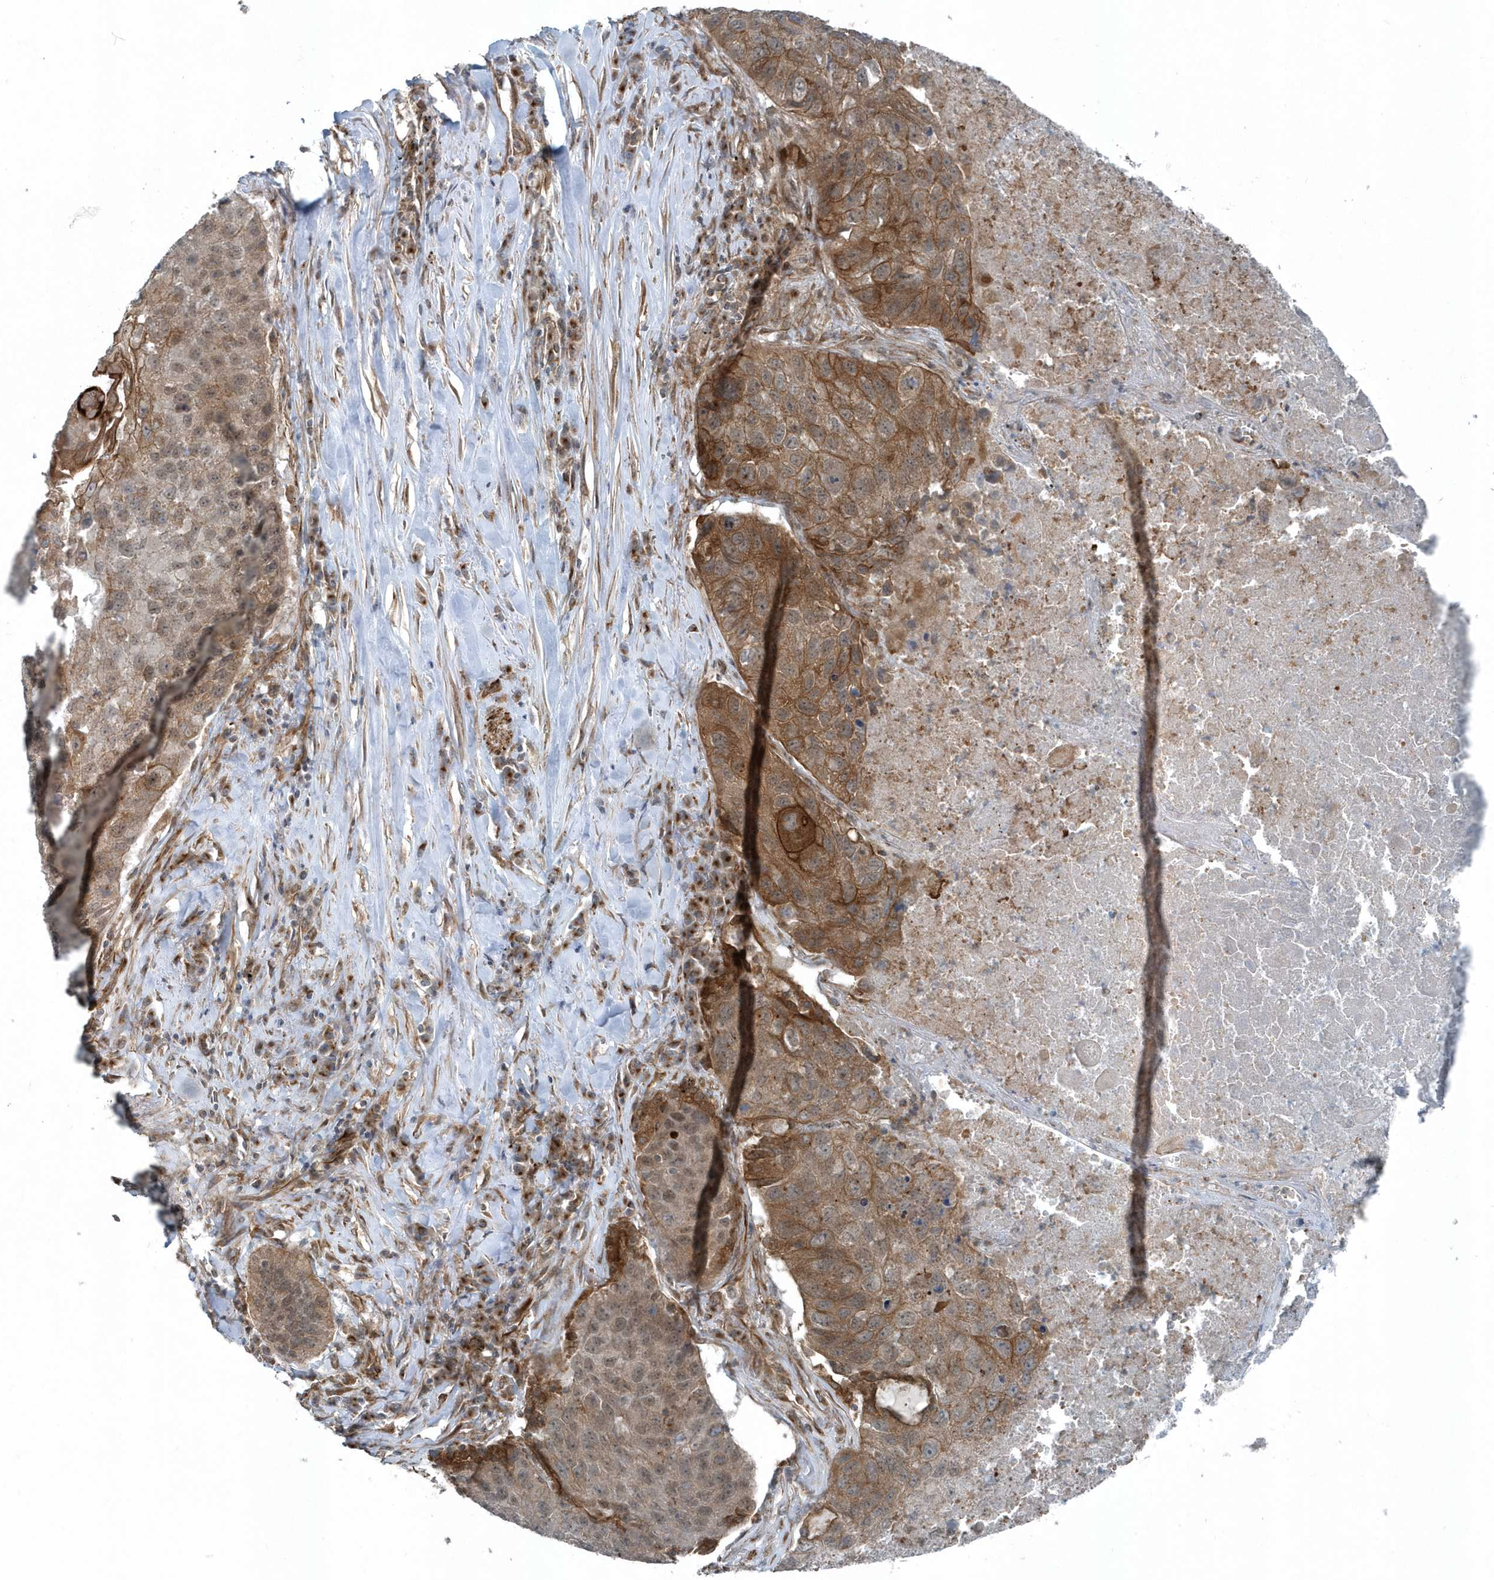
{"staining": {"intensity": "moderate", "quantity": "25%-75%", "location": "cytoplasmic/membranous"}, "tissue": "lung cancer", "cell_type": "Tumor cells", "image_type": "cancer", "snomed": [{"axis": "morphology", "description": "Squamous cell carcinoma, NOS"}, {"axis": "topography", "description": "Lung"}], "caption": "A micrograph showing moderate cytoplasmic/membranous expression in about 25%-75% of tumor cells in lung cancer (squamous cell carcinoma), as visualized by brown immunohistochemical staining.", "gene": "GCC2", "patient": {"sex": "male", "age": 61}}